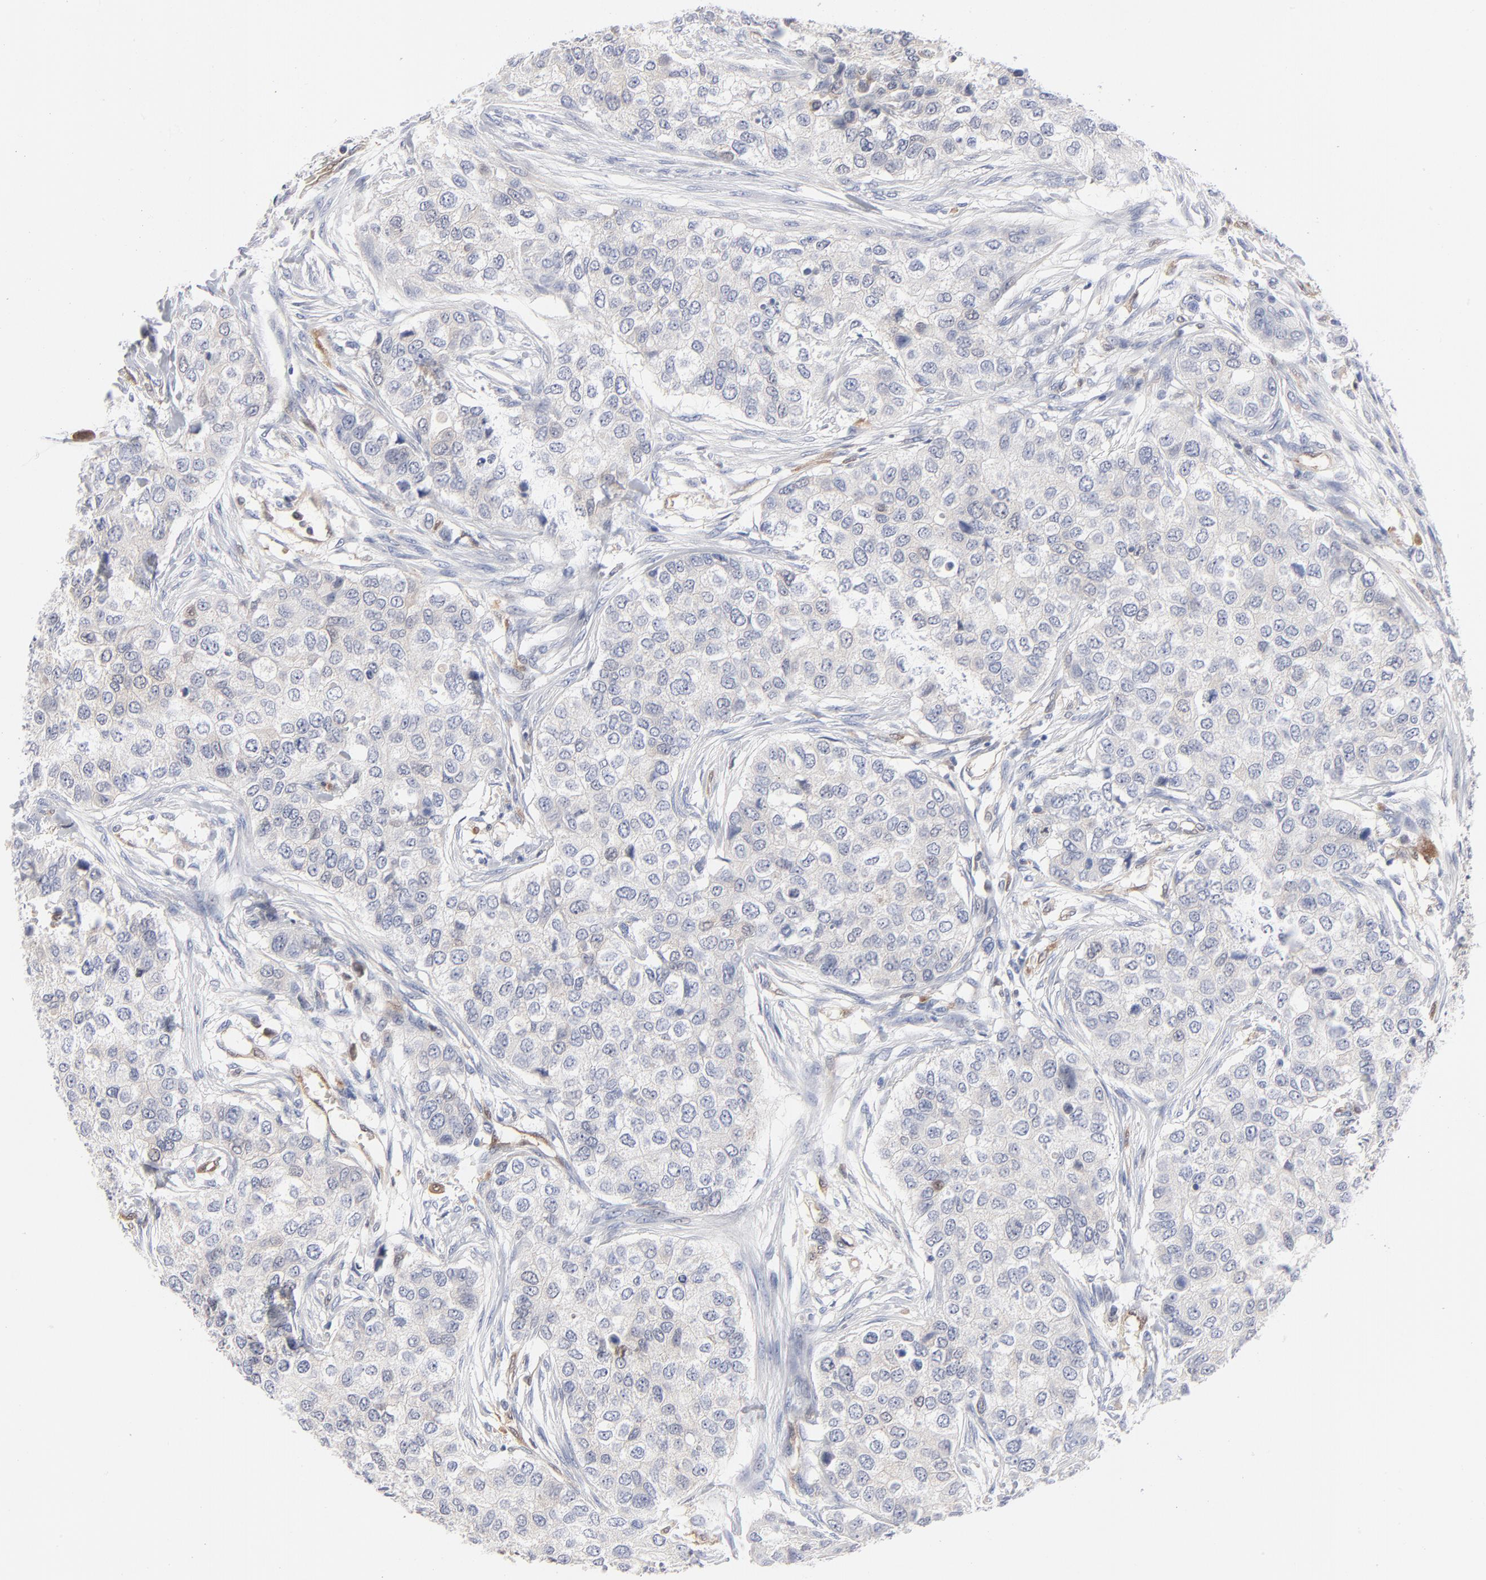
{"staining": {"intensity": "negative", "quantity": "none", "location": "none"}, "tissue": "breast cancer", "cell_type": "Tumor cells", "image_type": "cancer", "snomed": [{"axis": "morphology", "description": "Normal tissue, NOS"}, {"axis": "morphology", "description": "Duct carcinoma"}, {"axis": "topography", "description": "Breast"}], "caption": "This is an immunohistochemistry (IHC) image of intraductal carcinoma (breast). There is no staining in tumor cells.", "gene": "ARRB1", "patient": {"sex": "female", "age": 49}}